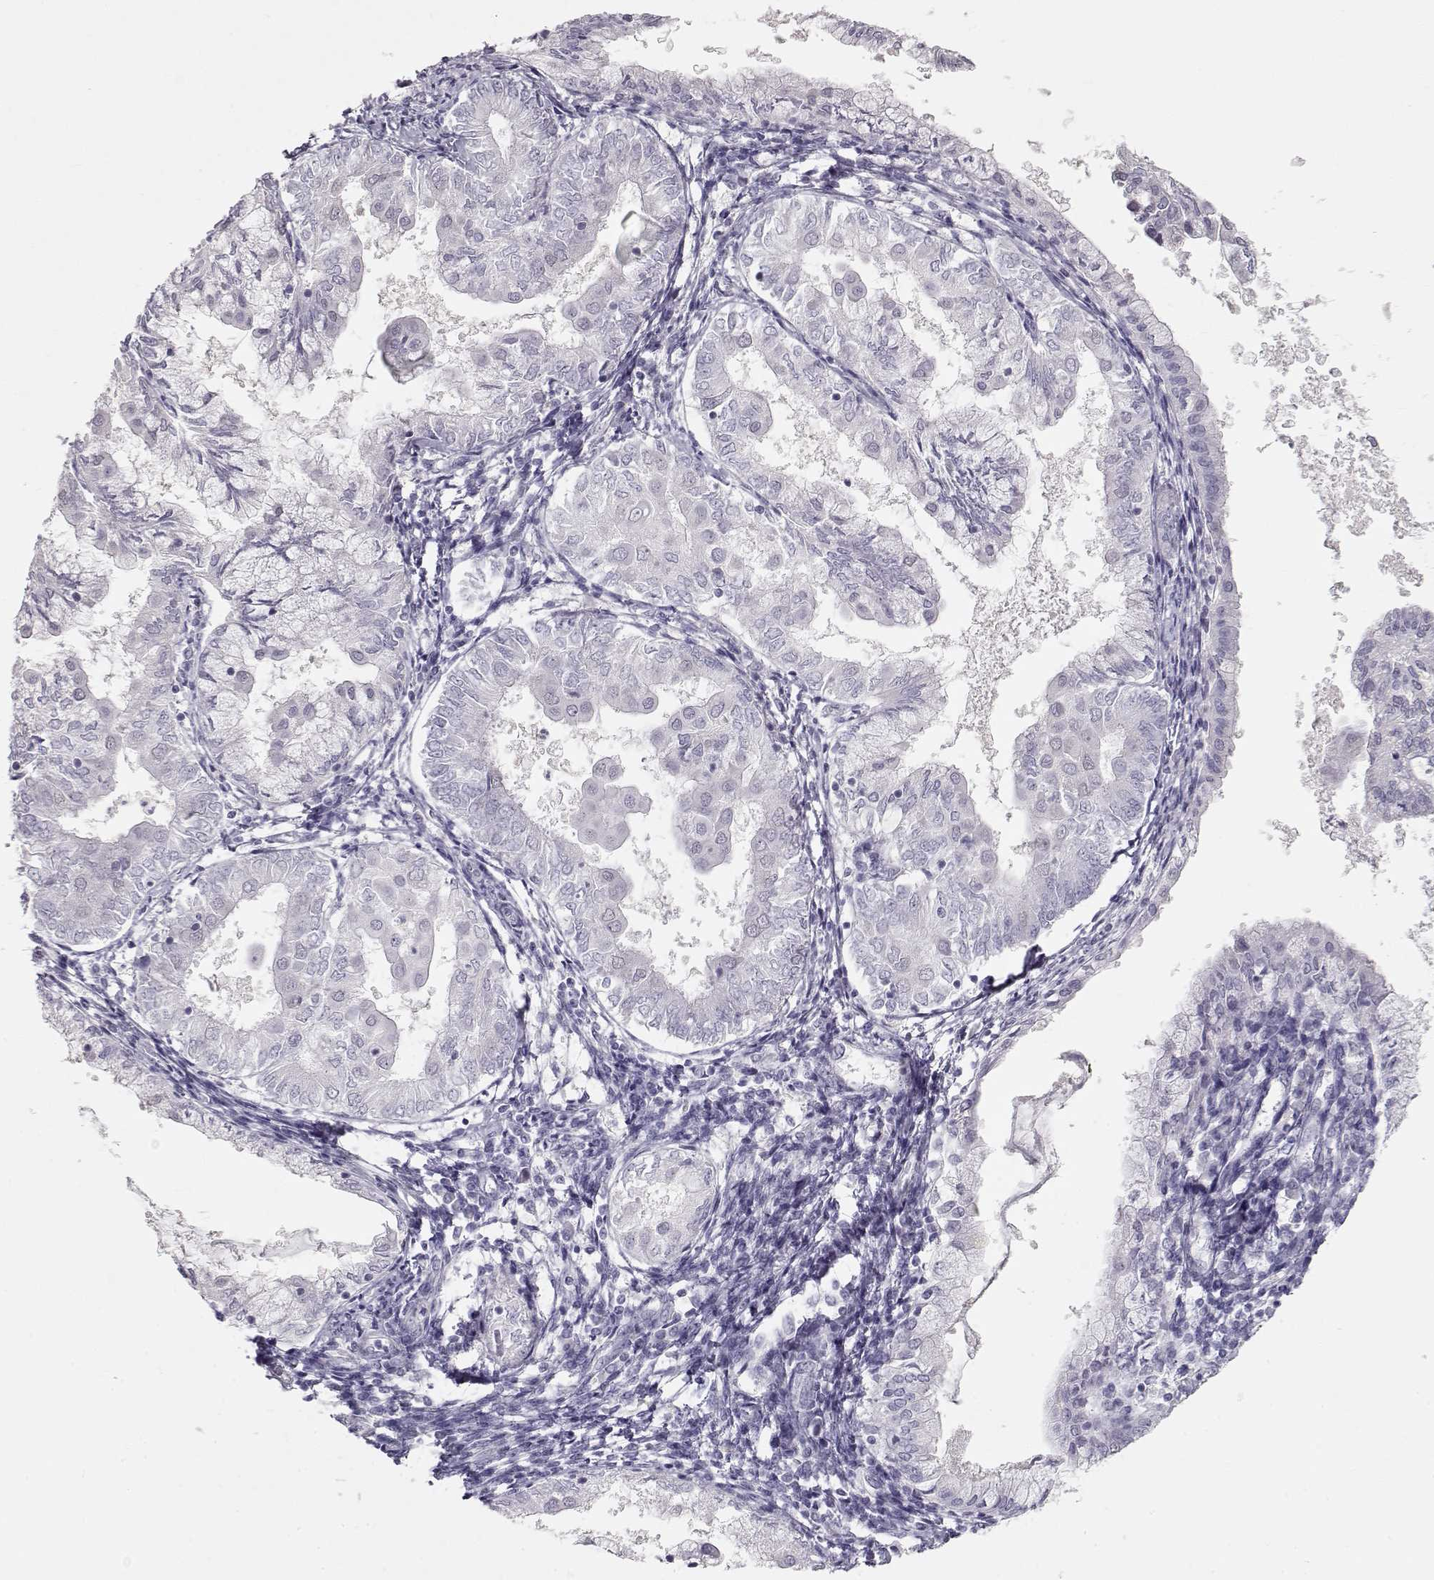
{"staining": {"intensity": "negative", "quantity": "none", "location": "none"}, "tissue": "endometrial cancer", "cell_type": "Tumor cells", "image_type": "cancer", "snomed": [{"axis": "morphology", "description": "Adenocarcinoma, NOS"}, {"axis": "topography", "description": "Endometrium"}], "caption": "Adenocarcinoma (endometrial) was stained to show a protein in brown. There is no significant staining in tumor cells.", "gene": "FAM205A", "patient": {"sex": "female", "age": 68}}